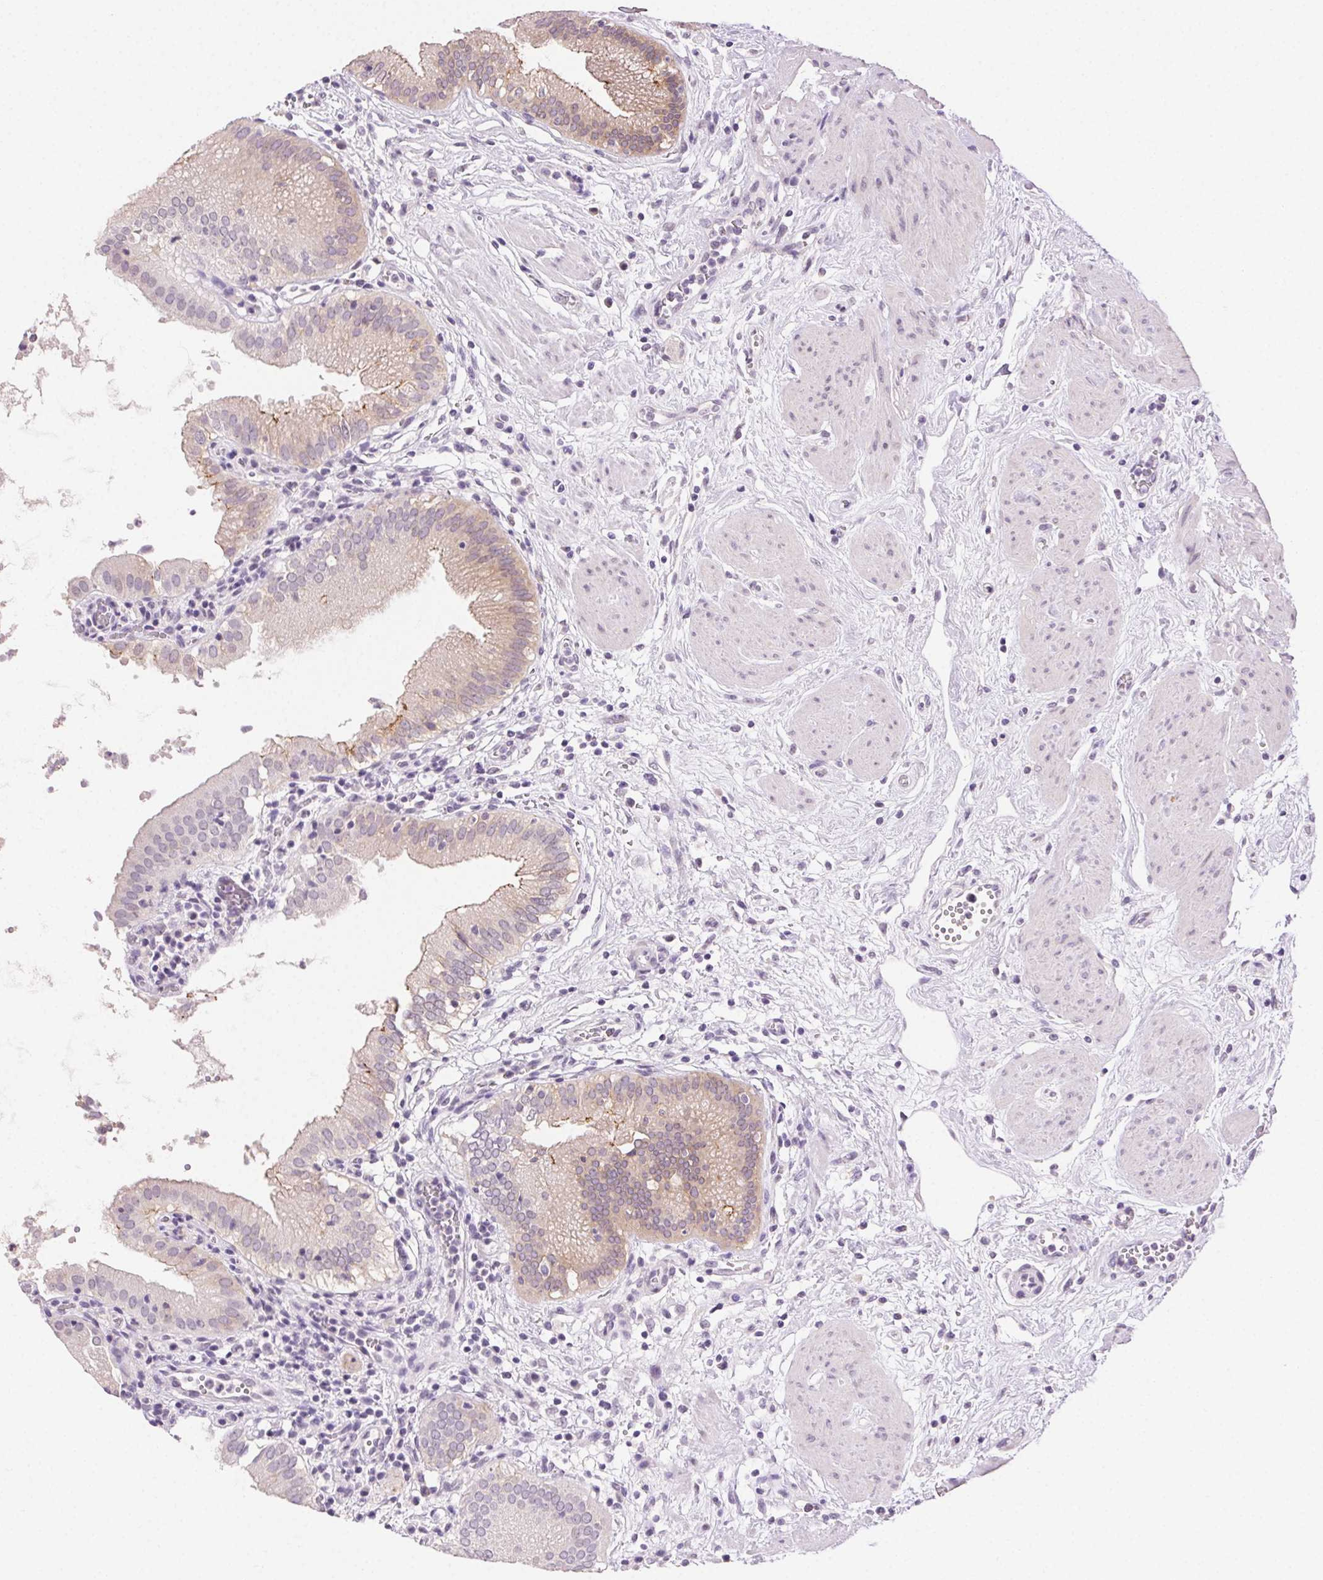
{"staining": {"intensity": "weak", "quantity": "25%-75%", "location": "cytoplasmic/membranous"}, "tissue": "gallbladder", "cell_type": "Glandular cells", "image_type": "normal", "snomed": [{"axis": "morphology", "description": "Normal tissue, NOS"}, {"axis": "topography", "description": "Gallbladder"}], "caption": "Gallbladder stained for a protein displays weak cytoplasmic/membranous positivity in glandular cells. (DAB IHC with brightfield microscopy, high magnification).", "gene": "CLDN10", "patient": {"sex": "female", "age": 65}}